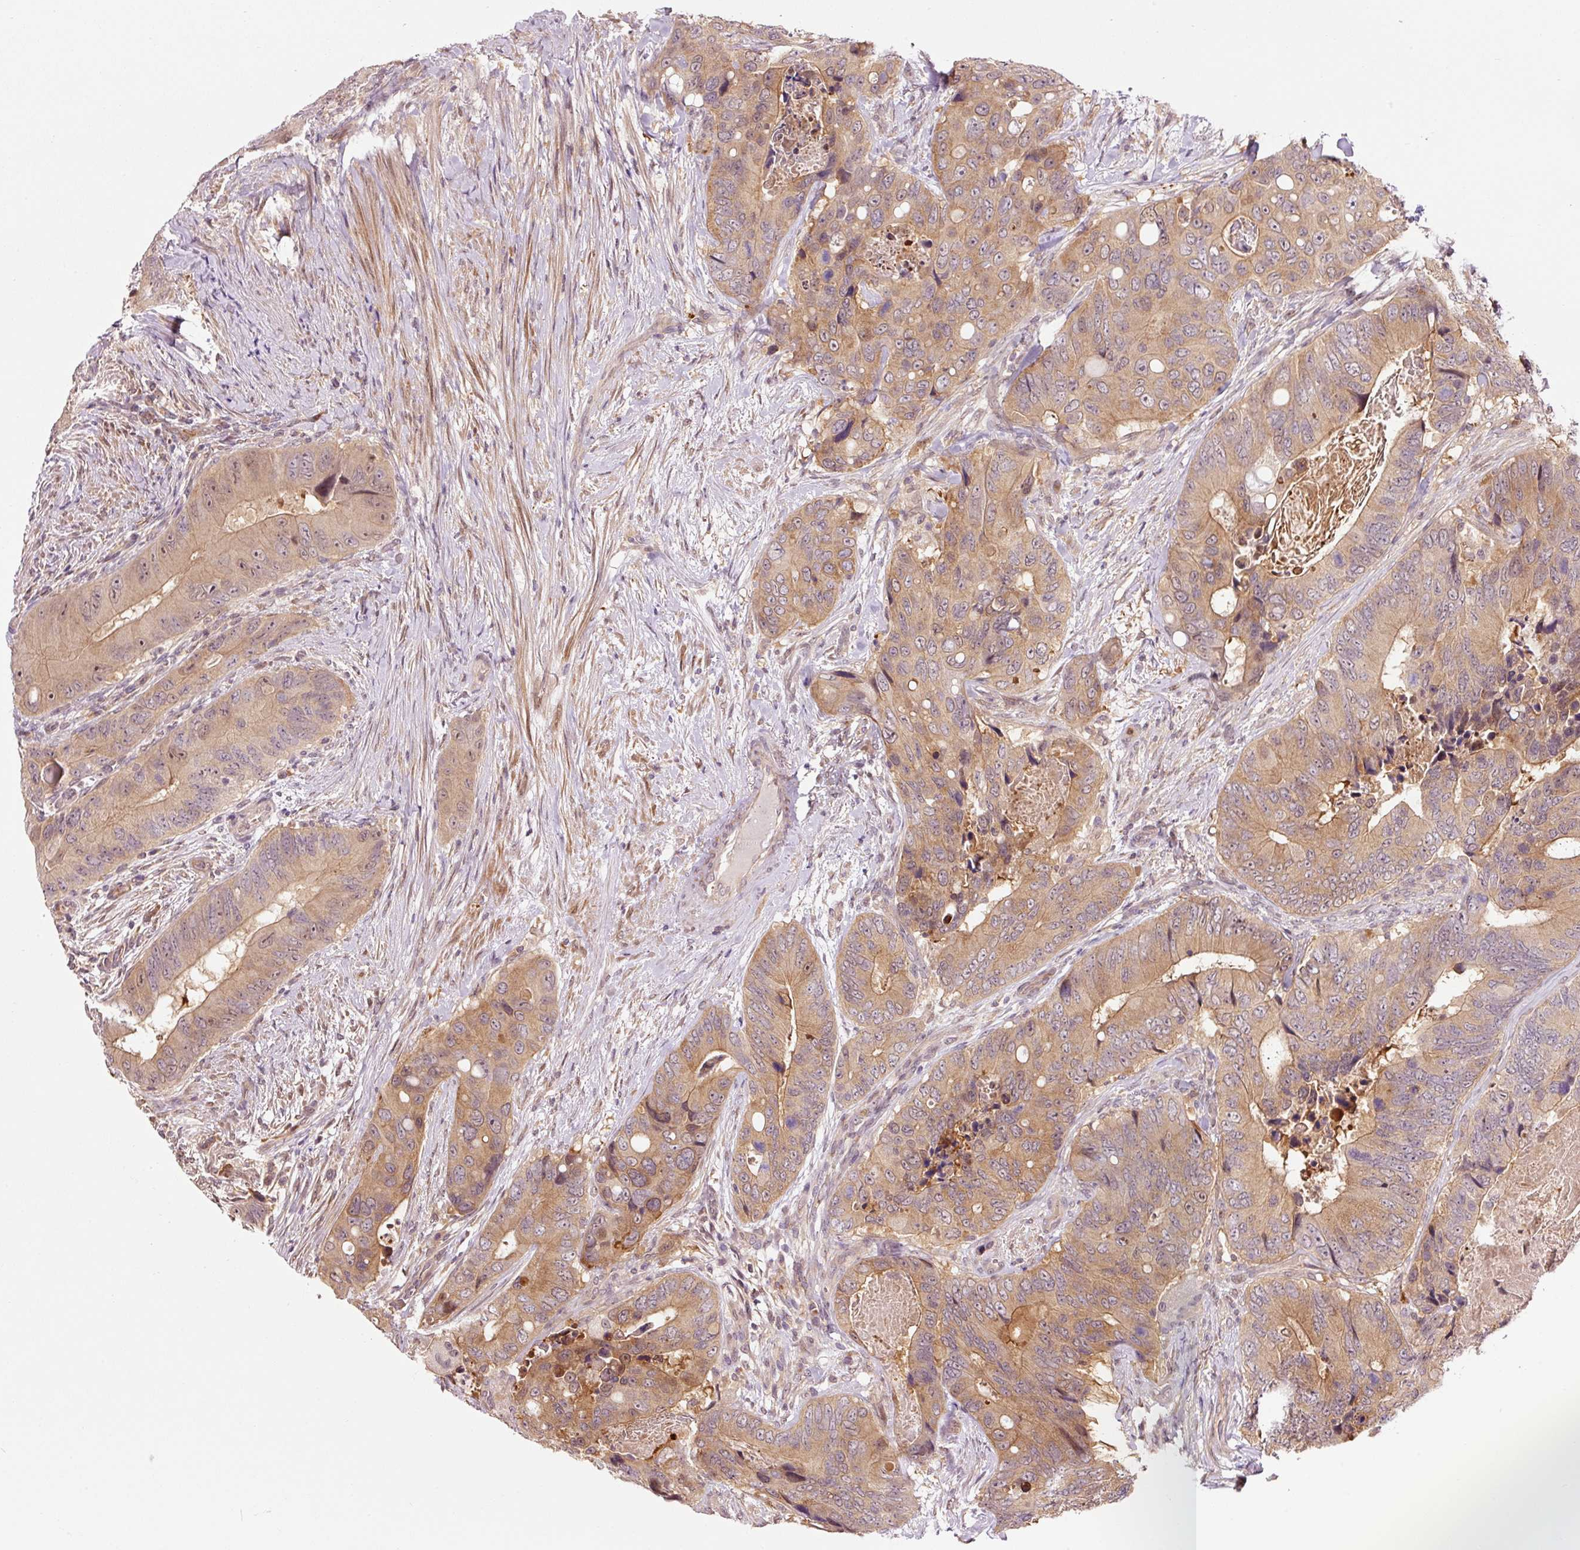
{"staining": {"intensity": "moderate", "quantity": ">75%", "location": "cytoplasmic/membranous,nuclear"}, "tissue": "colorectal cancer", "cell_type": "Tumor cells", "image_type": "cancer", "snomed": [{"axis": "morphology", "description": "Adenocarcinoma, NOS"}, {"axis": "topography", "description": "Colon"}], "caption": "A histopathology image of adenocarcinoma (colorectal) stained for a protein reveals moderate cytoplasmic/membranous and nuclear brown staining in tumor cells.", "gene": "FBXL14", "patient": {"sex": "male", "age": 84}}